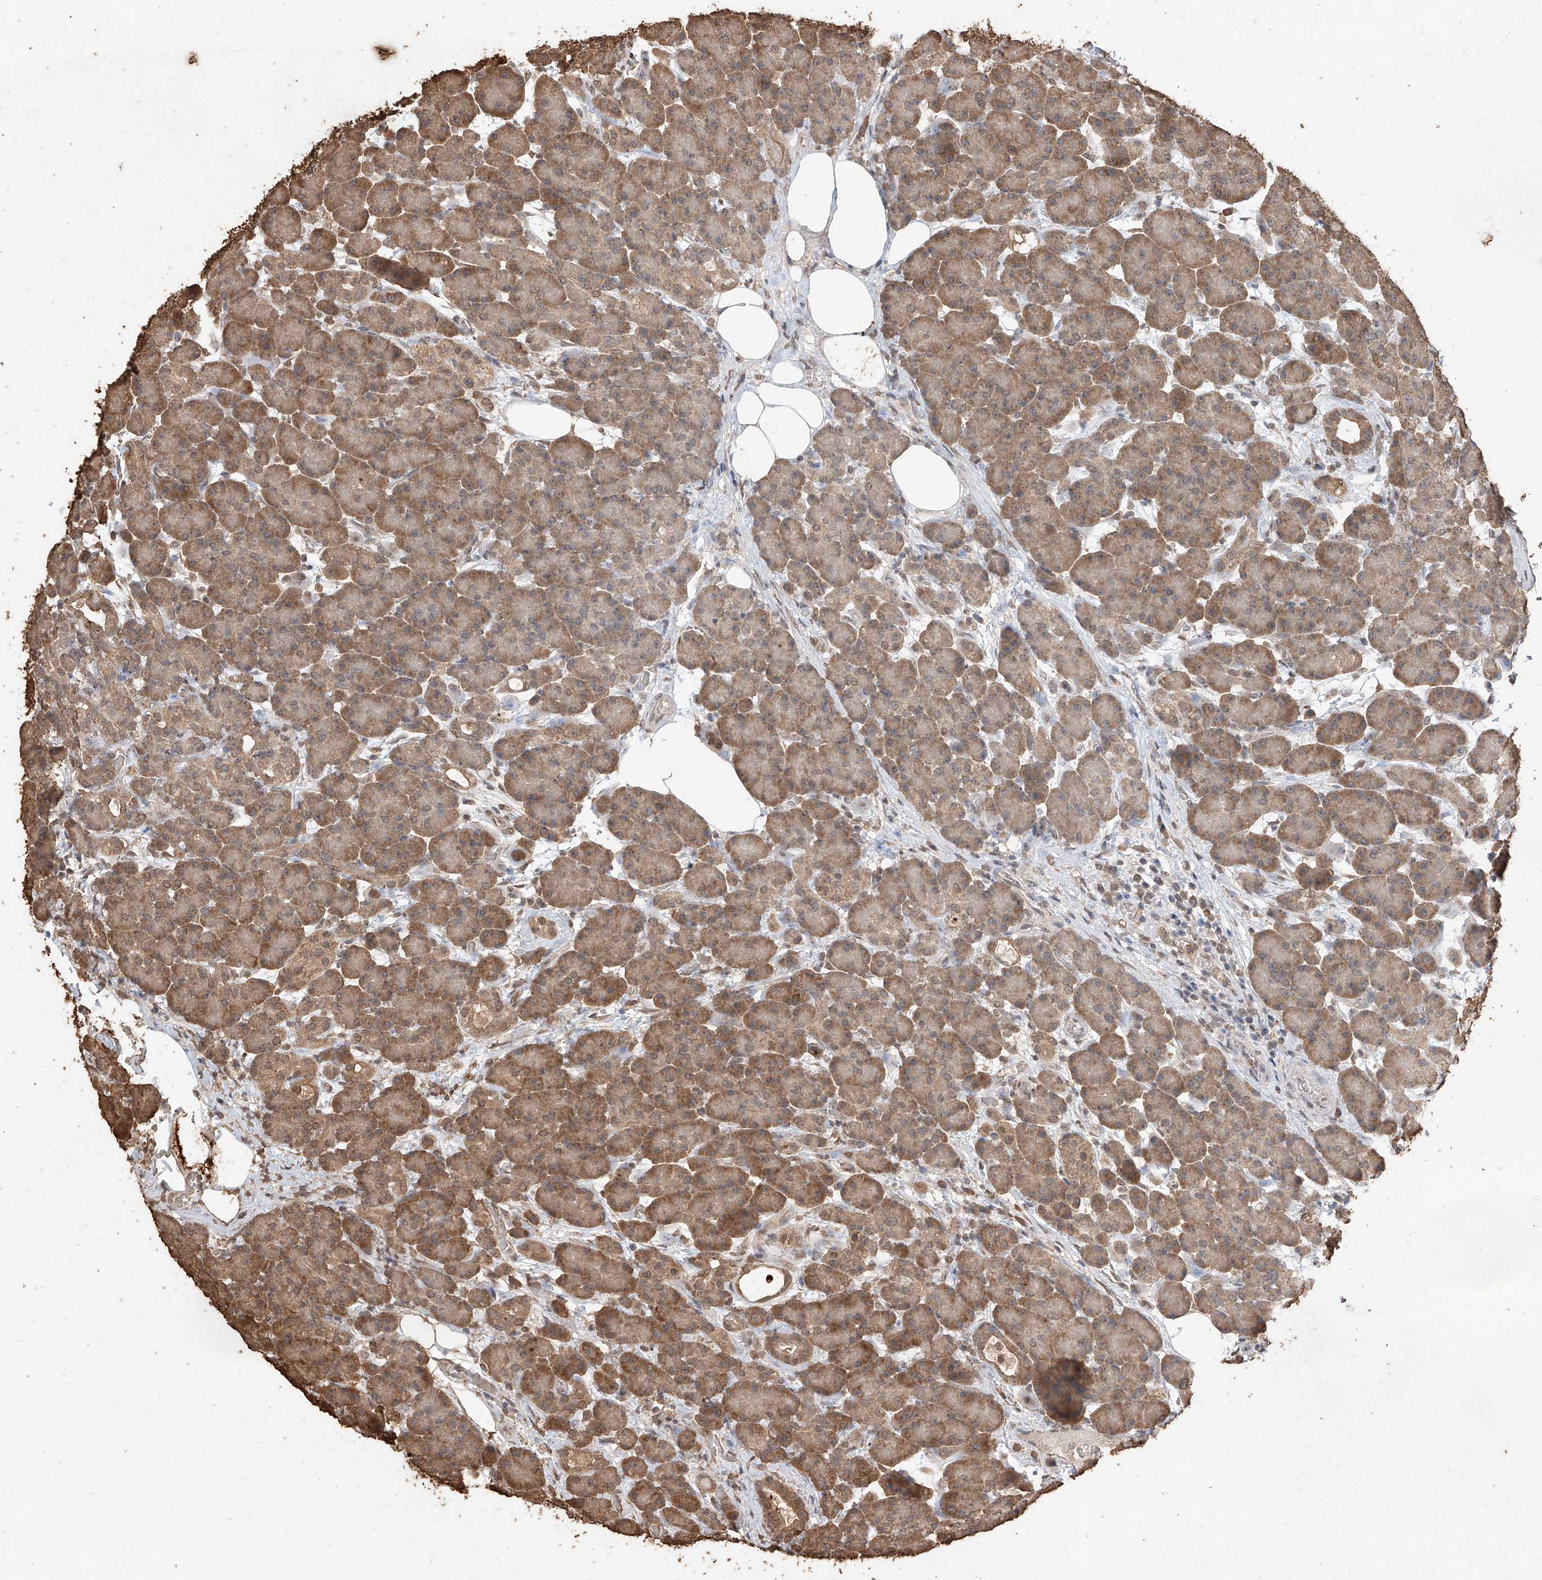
{"staining": {"intensity": "moderate", "quantity": ">75%", "location": "cytoplasmic/membranous"}, "tissue": "pancreas", "cell_type": "Exocrine glandular cells", "image_type": "normal", "snomed": [{"axis": "morphology", "description": "Normal tissue, NOS"}, {"axis": "topography", "description": "Pancreas"}], "caption": "This image displays IHC staining of normal pancreas, with medium moderate cytoplasmic/membranous expression in approximately >75% of exocrine glandular cells.", "gene": "ELOVL1", "patient": {"sex": "male", "age": 63}}